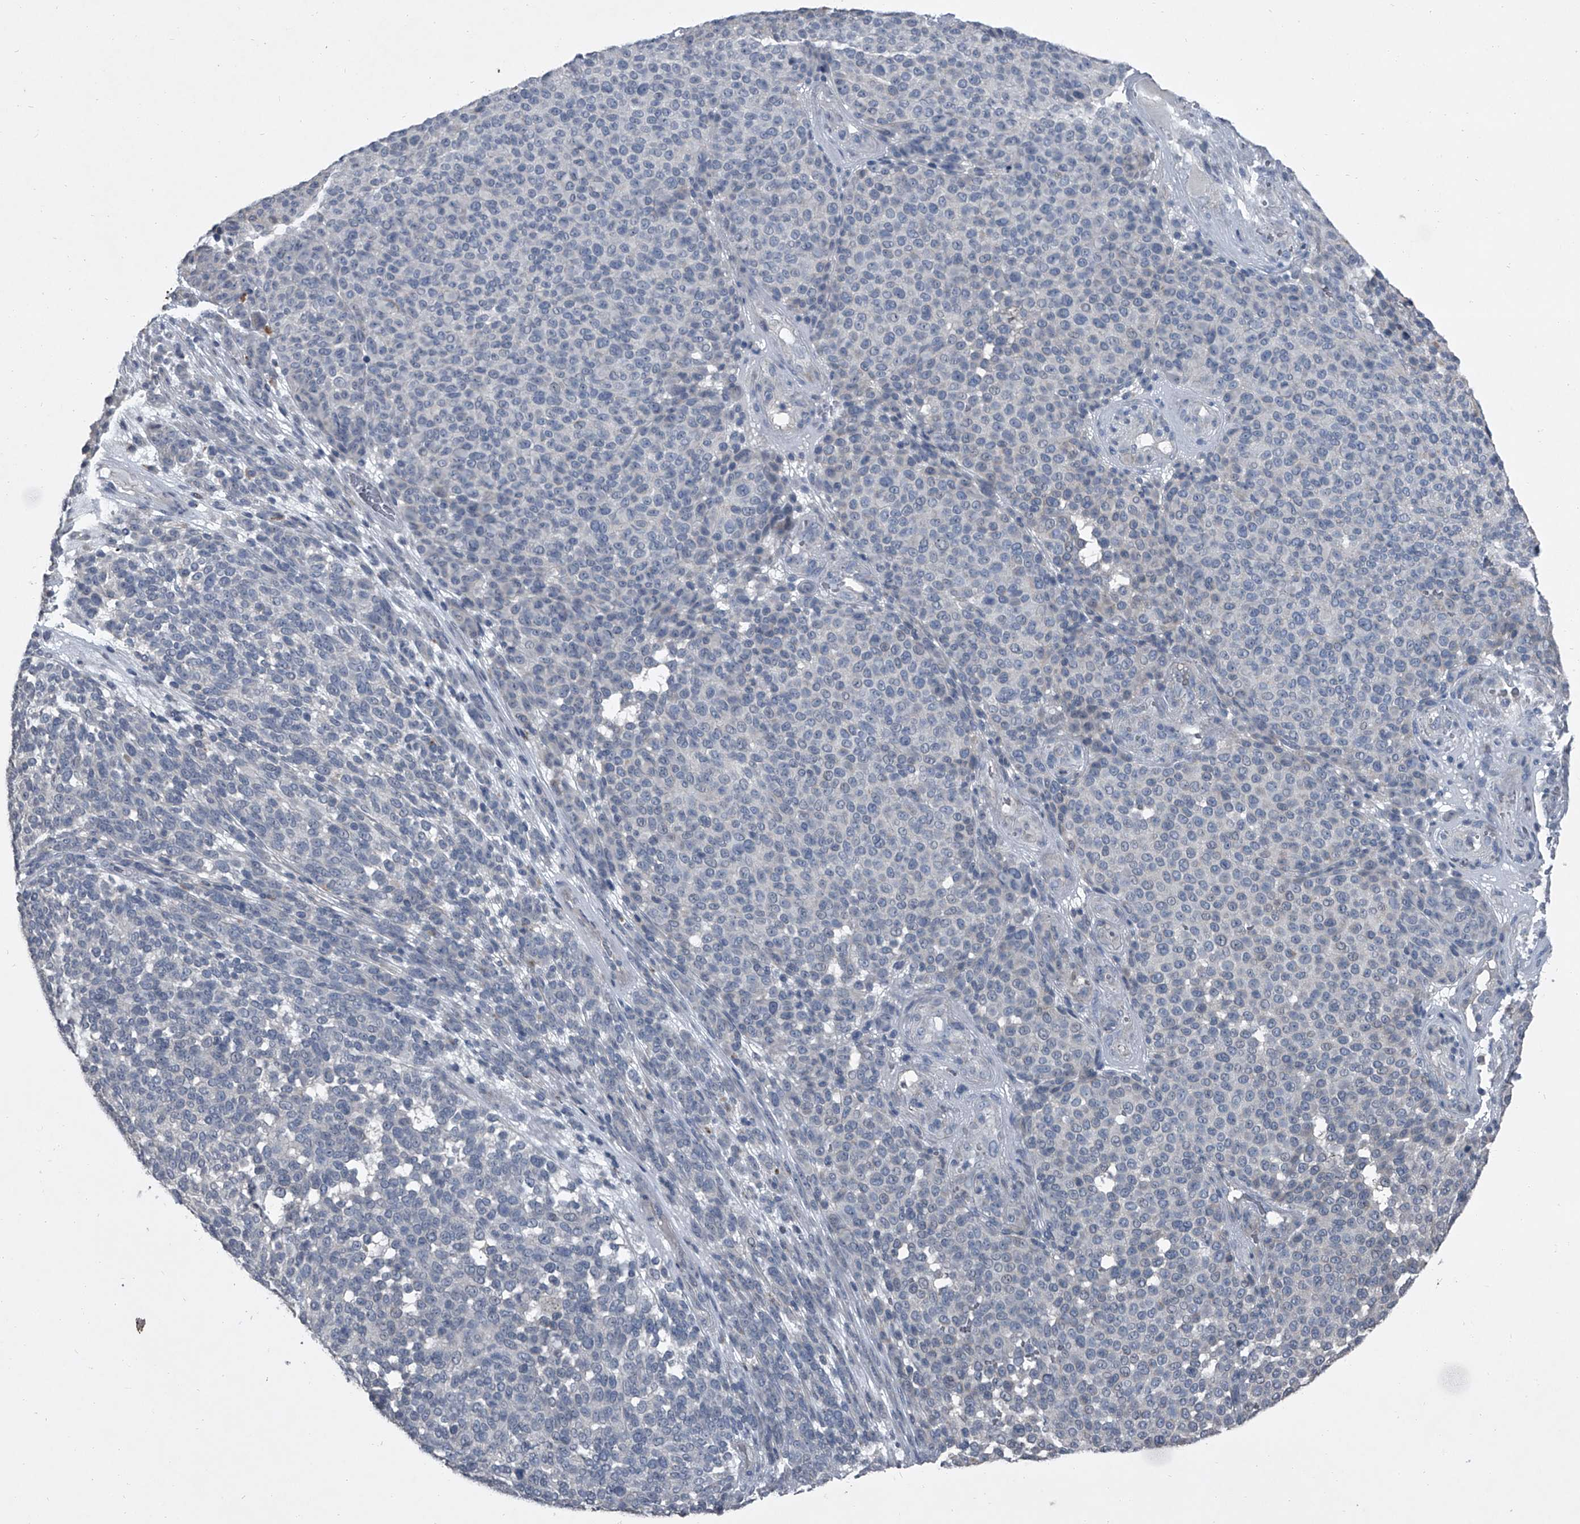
{"staining": {"intensity": "negative", "quantity": "none", "location": "none"}, "tissue": "melanoma", "cell_type": "Tumor cells", "image_type": "cancer", "snomed": [{"axis": "morphology", "description": "Malignant melanoma, NOS"}, {"axis": "topography", "description": "Skin"}], "caption": "Immunohistochemistry (IHC) histopathology image of neoplastic tissue: human malignant melanoma stained with DAB (3,3'-diaminobenzidine) shows no significant protein expression in tumor cells.", "gene": "HEPHL1", "patient": {"sex": "male", "age": 49}}